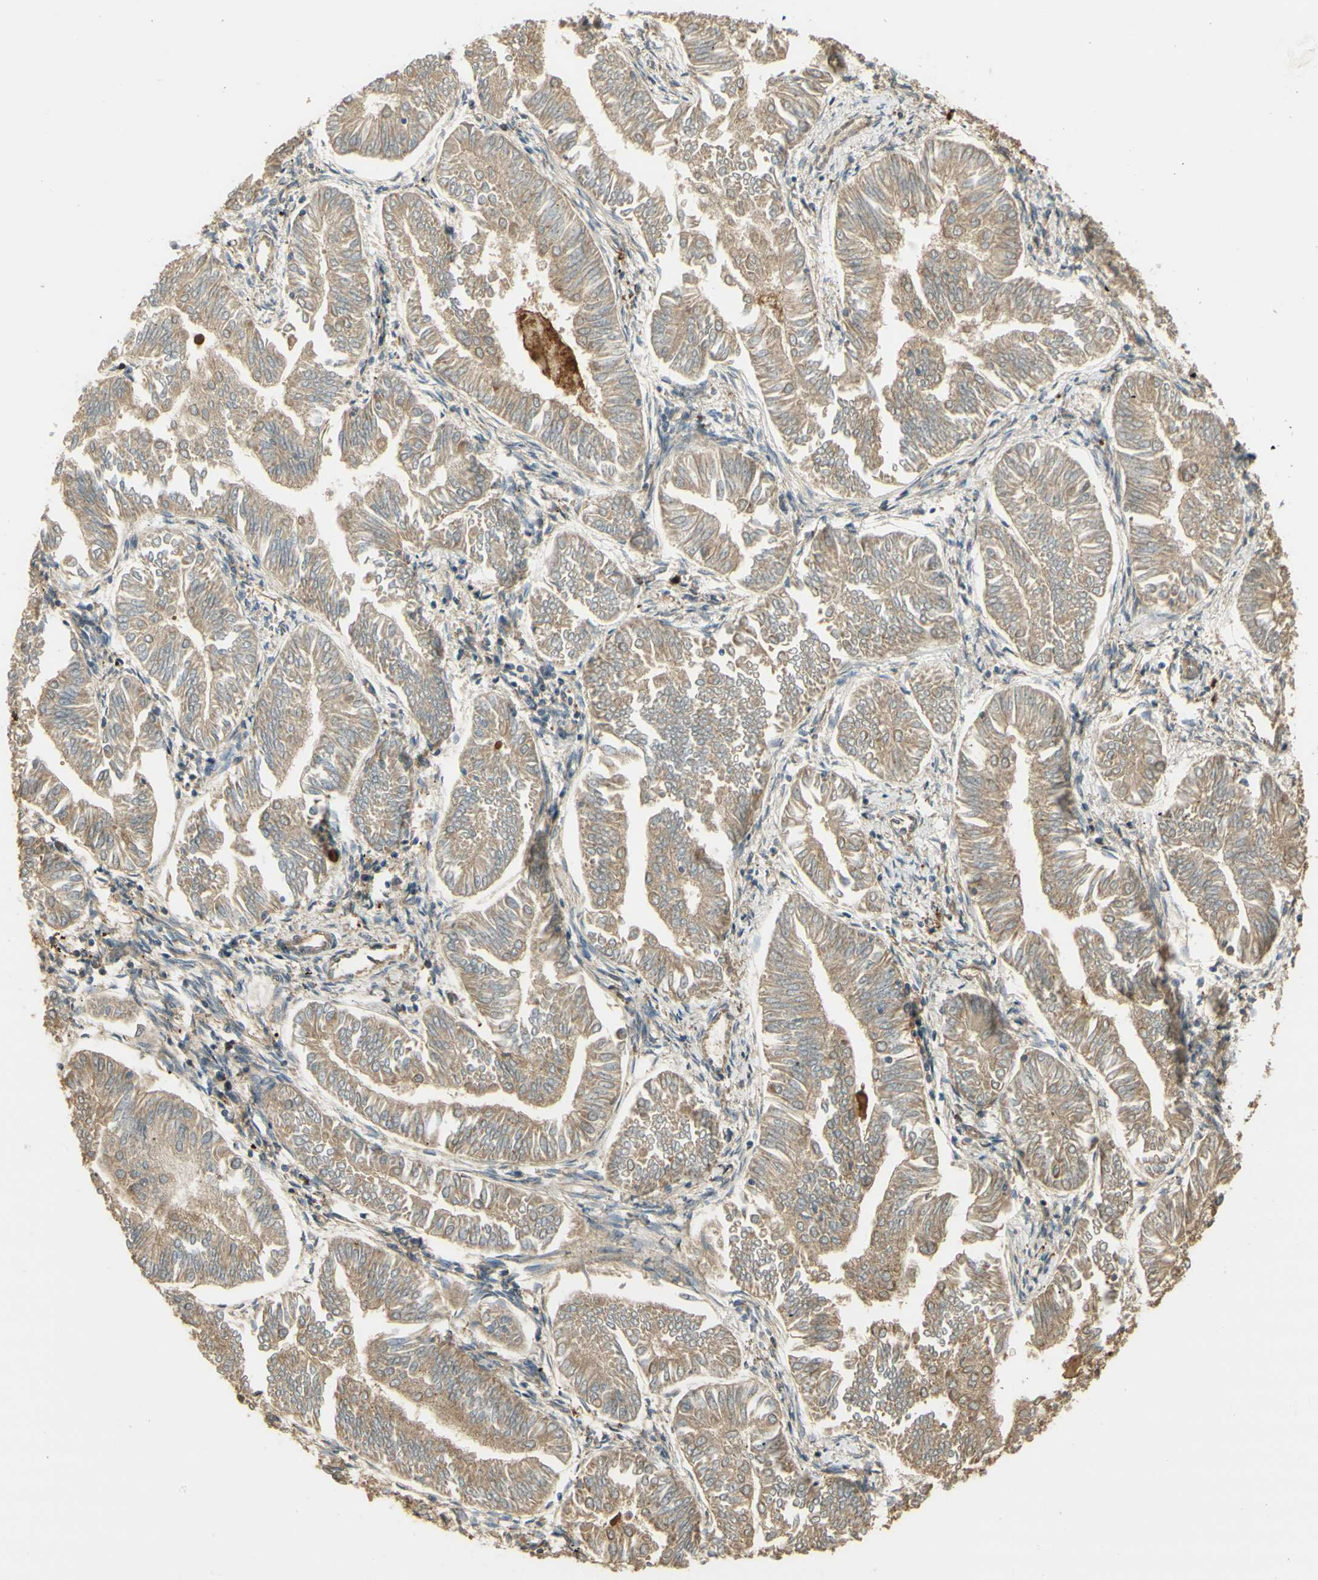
{"staining": {"intensity": "weak", "quantity": ">75%", "location": "cytoplasmic/membranous"}, "tissue": "endometrial cancer", "cell_type": "Tumor cells", "image_type": "cancer", "snomed": [{"axis": "morphology", "description": "Adenocarcinoma, NOS"}, {"axis": "topography", "description": "Endometrium"}], "caption": "A photomicrograph of endometrial adenocarcinoma stained for a protein displays weak cytoplasmic/membranous brown staining in tumor cells. The staining was performed using DAB, with brown indicating positive protein expression. Nuclei are stained blue with hematoxylin.", "gene": "AGER", "patient": {"sex": "female", "age": 53}}